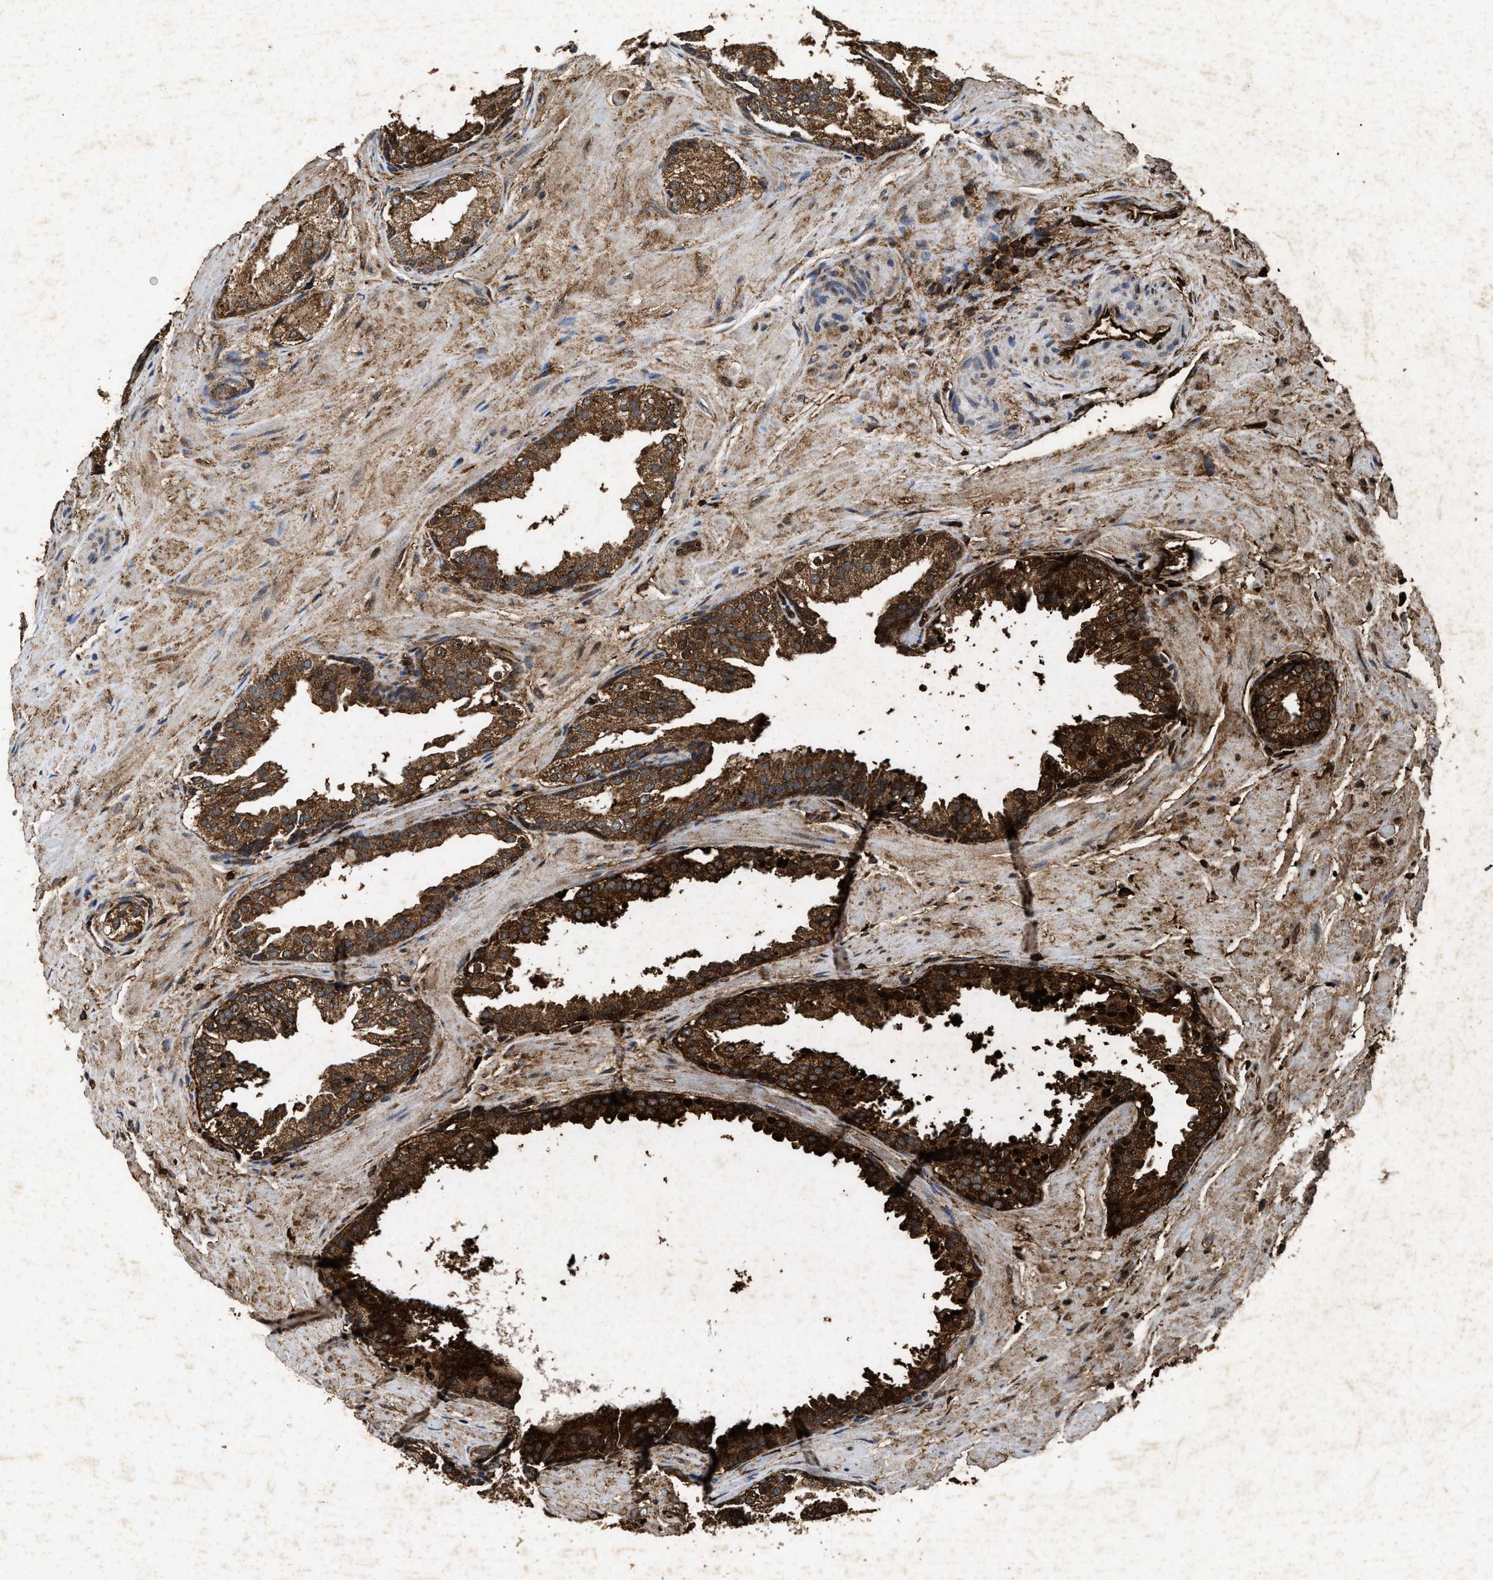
{"staining": {"intensity": "strong", "quantity": ">75%", "location": "cytoplasmic/membranous,nuclear"}, "tissue": "prostate cancer", "cell_type": "Tumor cells", "image_type": "cancer", "snomed": [{"axis": "morphology", "description": "Adenocarcinoma, Low grade"}, {"axis": "topography", "description": "Prostate"}], "caption": "The histopathology image shows staining of prostate cancer, revealing strong cytoplasmic/membranous and nuclear protein positivity (brown color) within tumor cells. The protein of interest is stained brown, and the nuclei are stained in blue (DAB IHC with brightfield microscopy, high magnification).", "gene": "ACOX1", "patient": {"sex": "male", "age": 69}}